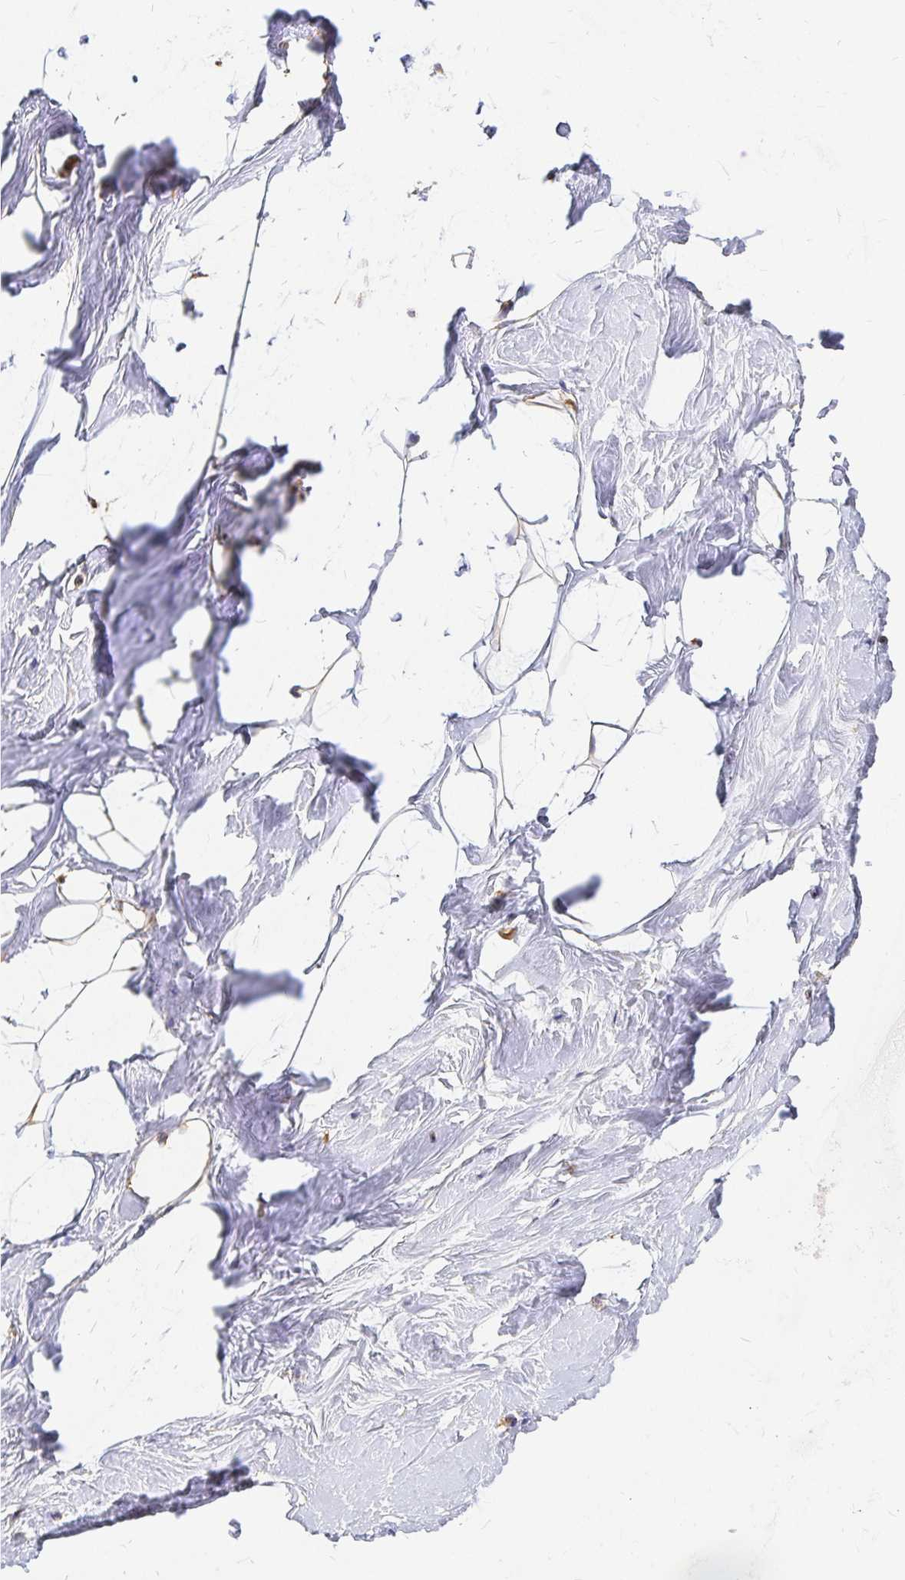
{"staining": {"intensity": "moderate", "quantity": "<25%", "location": "cytoplasmic/membranous"}, "tissue": "breast", "cell_type": "Adipocytes", "image_type": "normal", "snomed": [{"axis": "morphology", "description": "Normal tissue, NOS"}, {"axis": "topography", "description": "Breast"}], "caption": "DAB (3,3'-diaminobenzidine) immunohistochemical staining of benign breast displays moderate cytoplasmic/membranous protein expression in about <25% of adipocytes. Nuclei are stained in blue.", "gene": "KIF5B", "patient": {"sex": "female", "age": 32}}